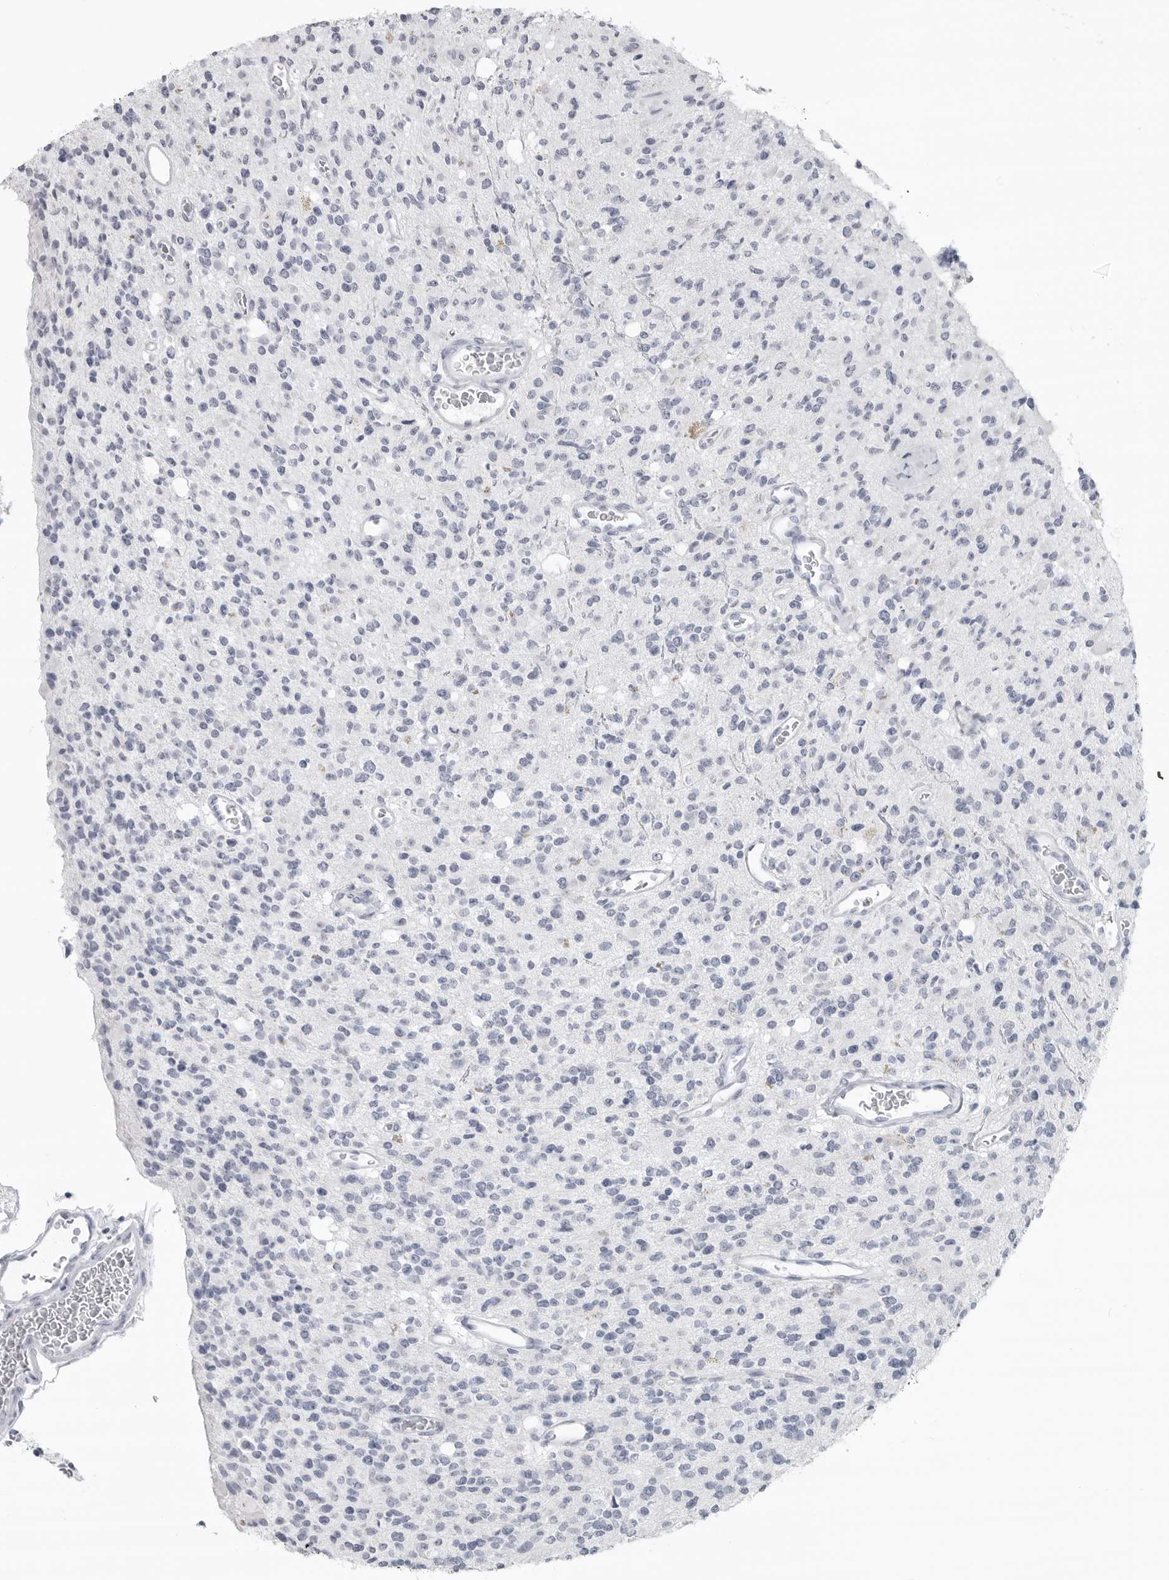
{"staining": {"intensity": "negative", "quantity": "none", "location": "none"}, "tissue": "glioma", "cell_type": "Tumor cells", "image_type": "cancer", "snomed": [{"axis": "morphology", "description": "Glioma, malignant, High grade"}, {"axis": "topography", "description": "Brain"}], "caption": "This is an IHC histopathology image of malignant glioma (high-grade). There is no staining in tumor cells.", "gene": "LY6D", "patient": {"sex": "male", "age": 34}}